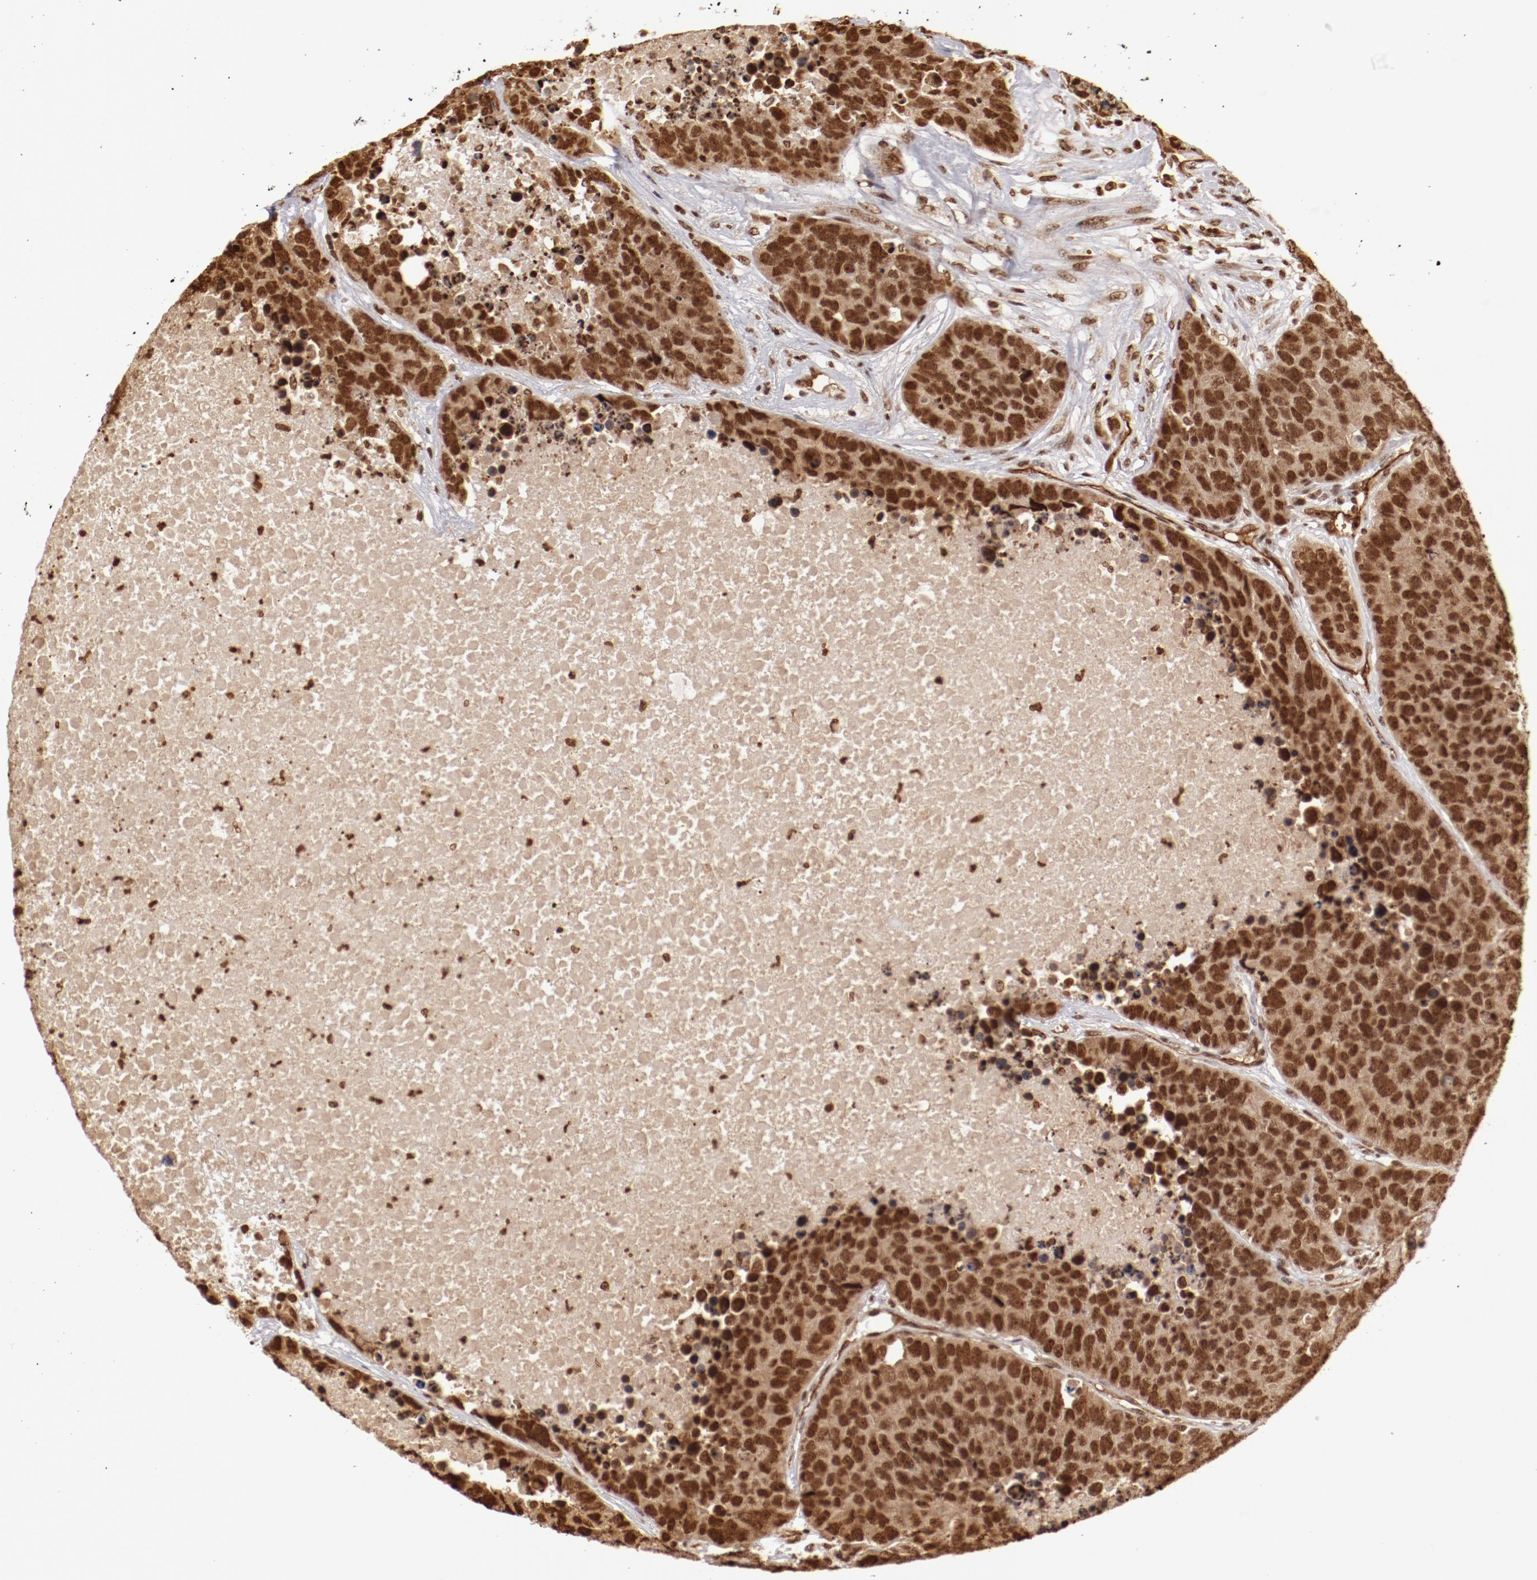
{"staining": {"intensity": "strong", "quantity": ">75%", "location": "nuclear"}, "tissue": "carcinoid", "cell_type": "Tumor cells", "image_type": "cancer", "snomed": [{"axis": "morphology", "description": "Carcinoid, malignant, NOS"}, {"axis": "topography", "description": "Lung"}], "caption": "Protein expression analysis of carcinoid demonstrates strong nuclear expression in about >75% of tumor cells.", "gene": "ABL2", "patient": {"sex": "male", "age": 60}}